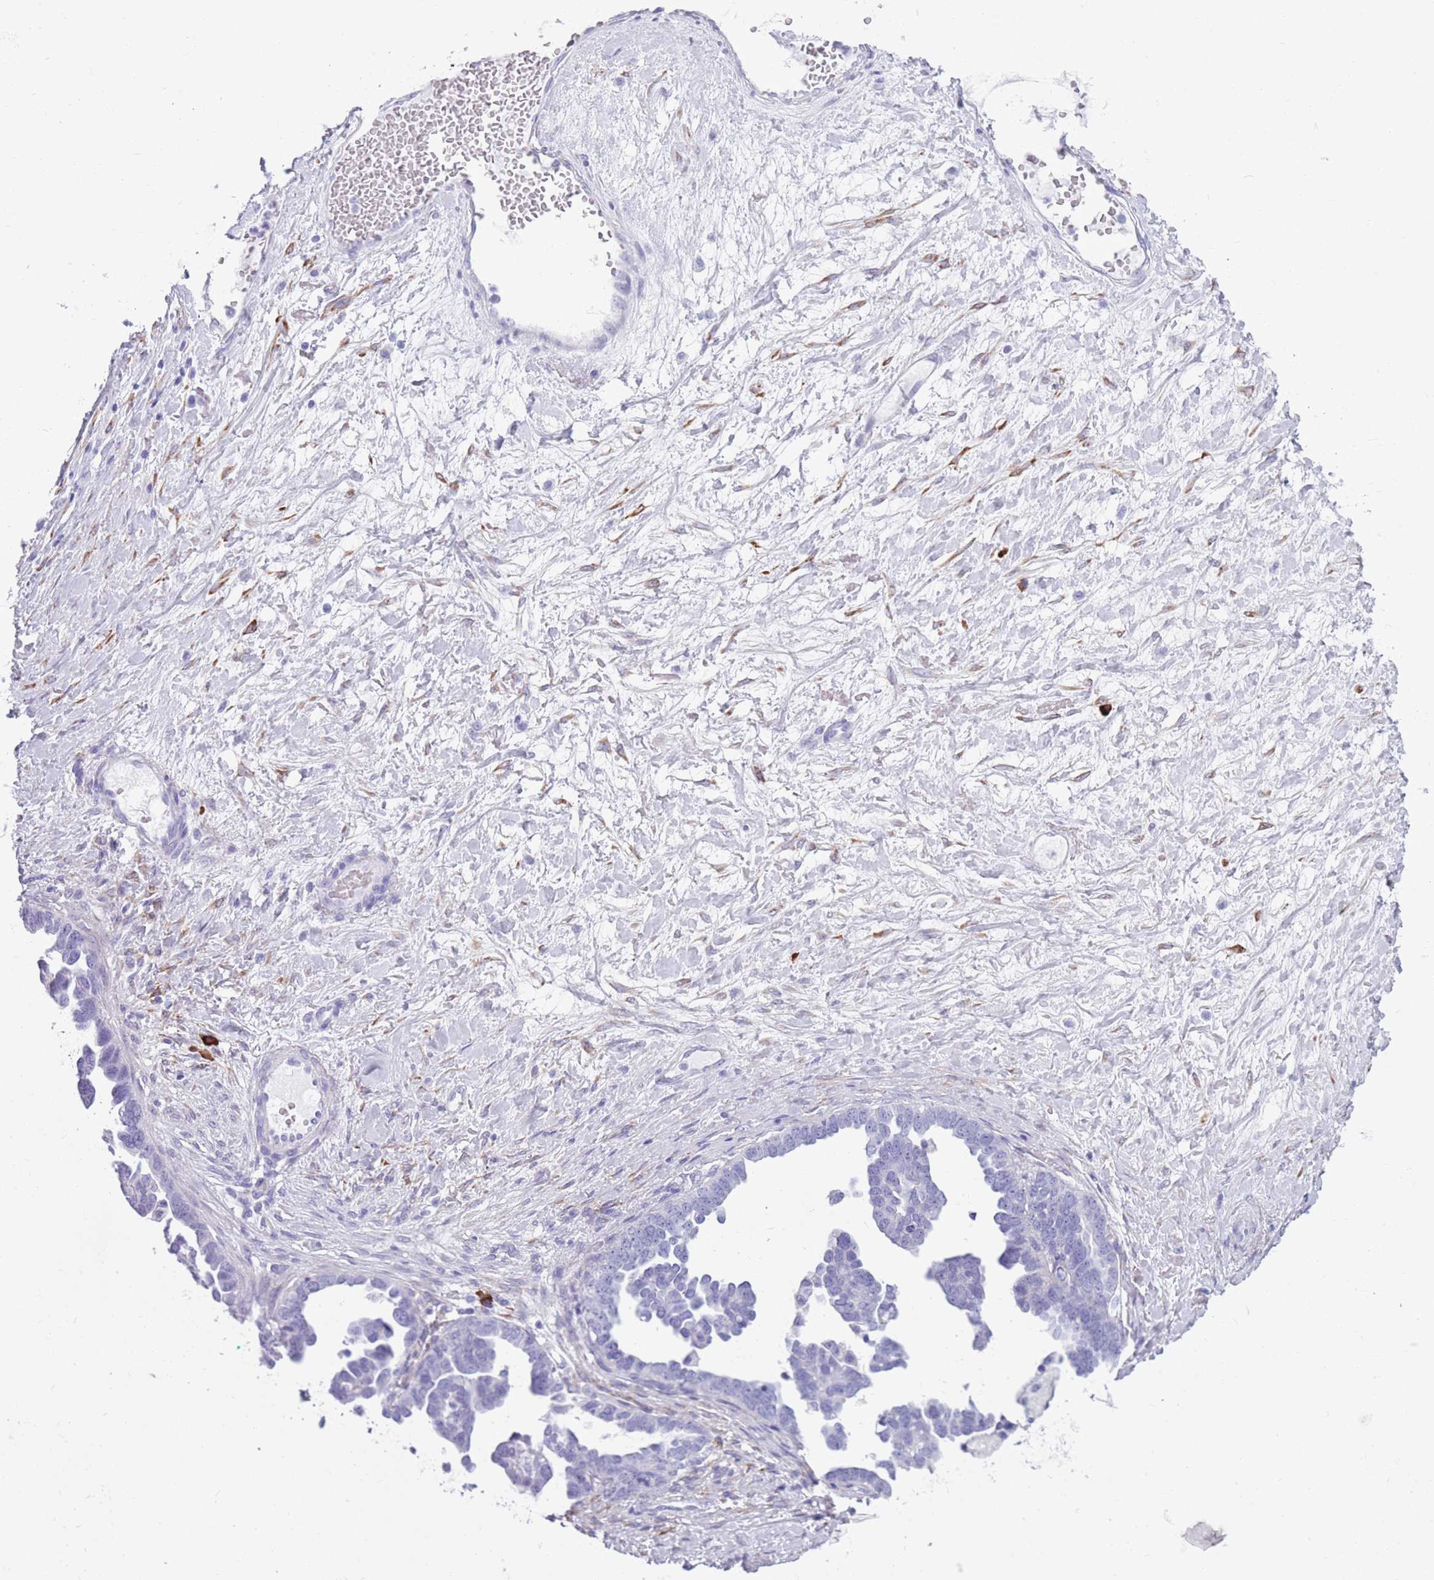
{"staining": {"intensity": "negative", "quantity": "none", "location": "none"}, "tissue": "ovarian cancer", "cell_type": "Tumor cells", "image_type": "cancer", "snomed": [{"axis": "morphology", "description": "Cystadenocarcinoma, serous, NOS"}, {"axis": "topography", "description": "Ovary"}], "caption": "Tumor cells are negative for brown protein staining in ovarian cancer (serous cystadenocarcinoma).", "gene": "LY6G5B", "patient": {"sex": "female", "age": 54}}